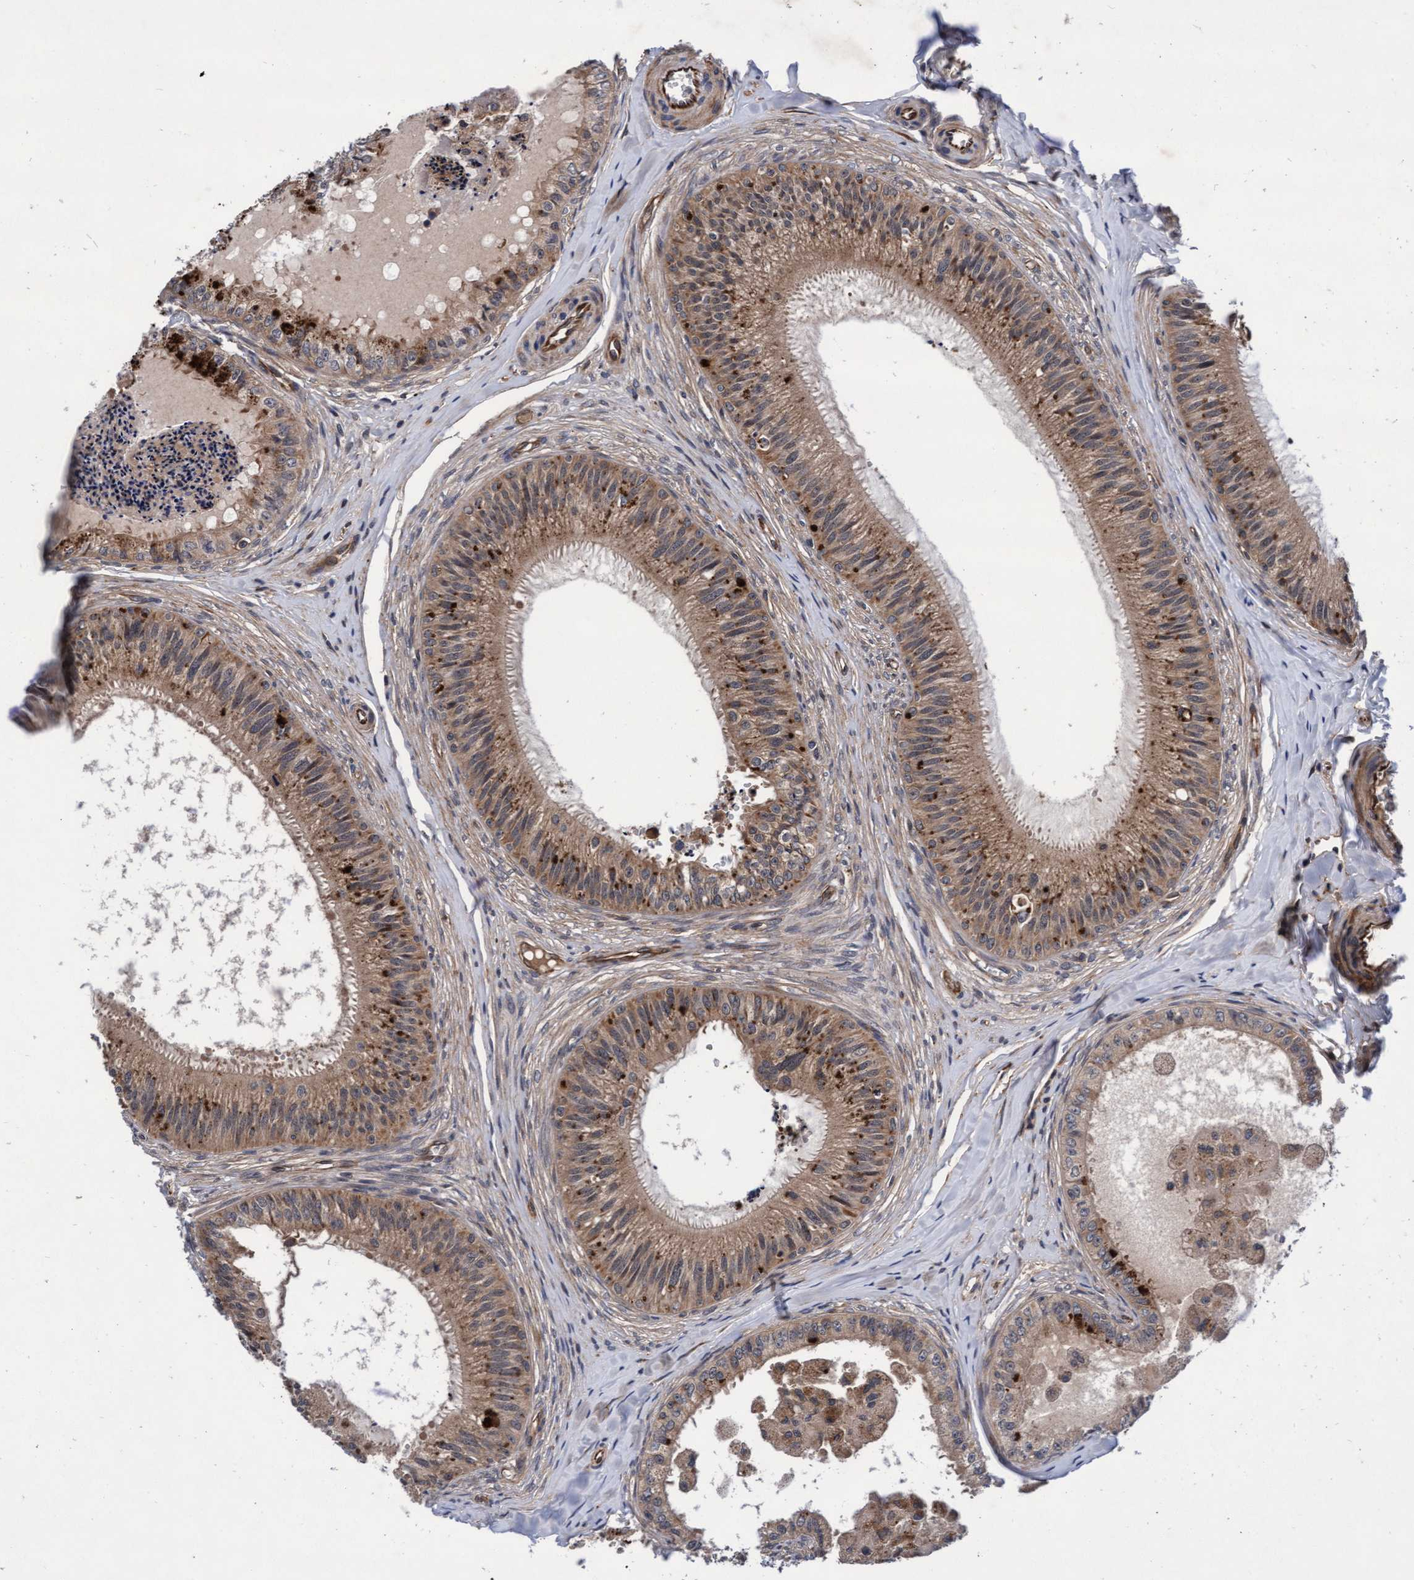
{"staining": {"intensity": "moderate", "quantity": ">75%", "location": "cytoplasmic/membranous"}, "tissue": "epididymis", "cell_type": "Glandular cells", "image_type": "normal", "snomed": [{"axis": "morphology", "description": "Normal tissue, NOS"}, {"axis": "topography", "description": "Epididymis"}], "caption": "Immunohistochemistry (IHC) of unremarkable human epididymis displays medium levels of moderate cytoplasmic/membranous expression in approximately >75% of glandular cells.", "gene": "EFCAB13", "patient": {"sex": "male", "age": 31}}